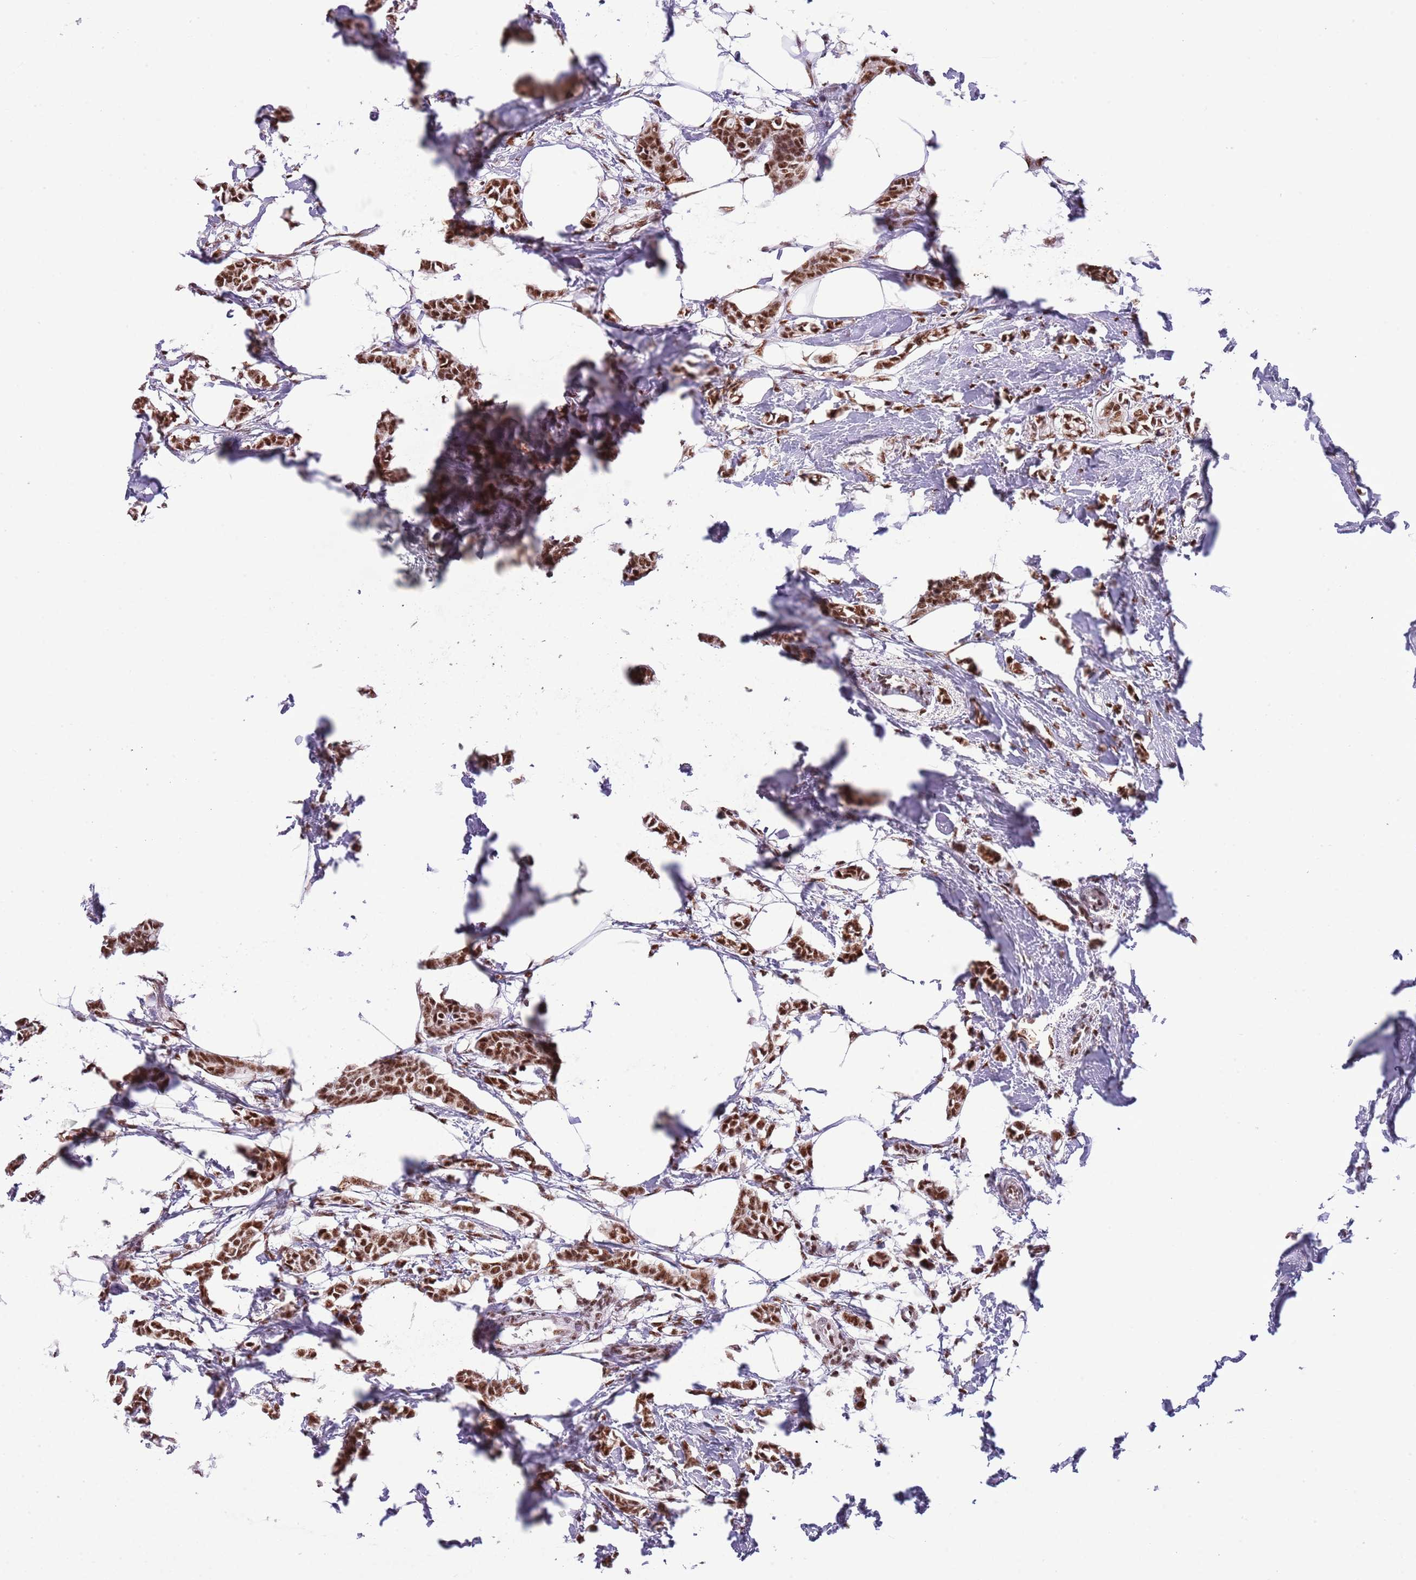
{"staining": {"intensity": "strong", "quantity": ">75%", "location": "nuclear"}, "tissue": "breast cancer", "cell_type": "Tumor cells", "image_type": "cancer", "snomed": [{"axis": "morphology", "description": "Duct carcinoma"}, {"axis": "topography", "description": "Breast"}], "caption": "IHC photomicrograph of neoplastic tissue: human breast infiltrating ductal carcinoma stained using IHC reveals high levels of strong protein expression localized specifically in the nuclear of tumor cells, appearing as a nuclear brown color.", "gene": "SF3A2", "patient": {"sex": "female", "age": 41}}